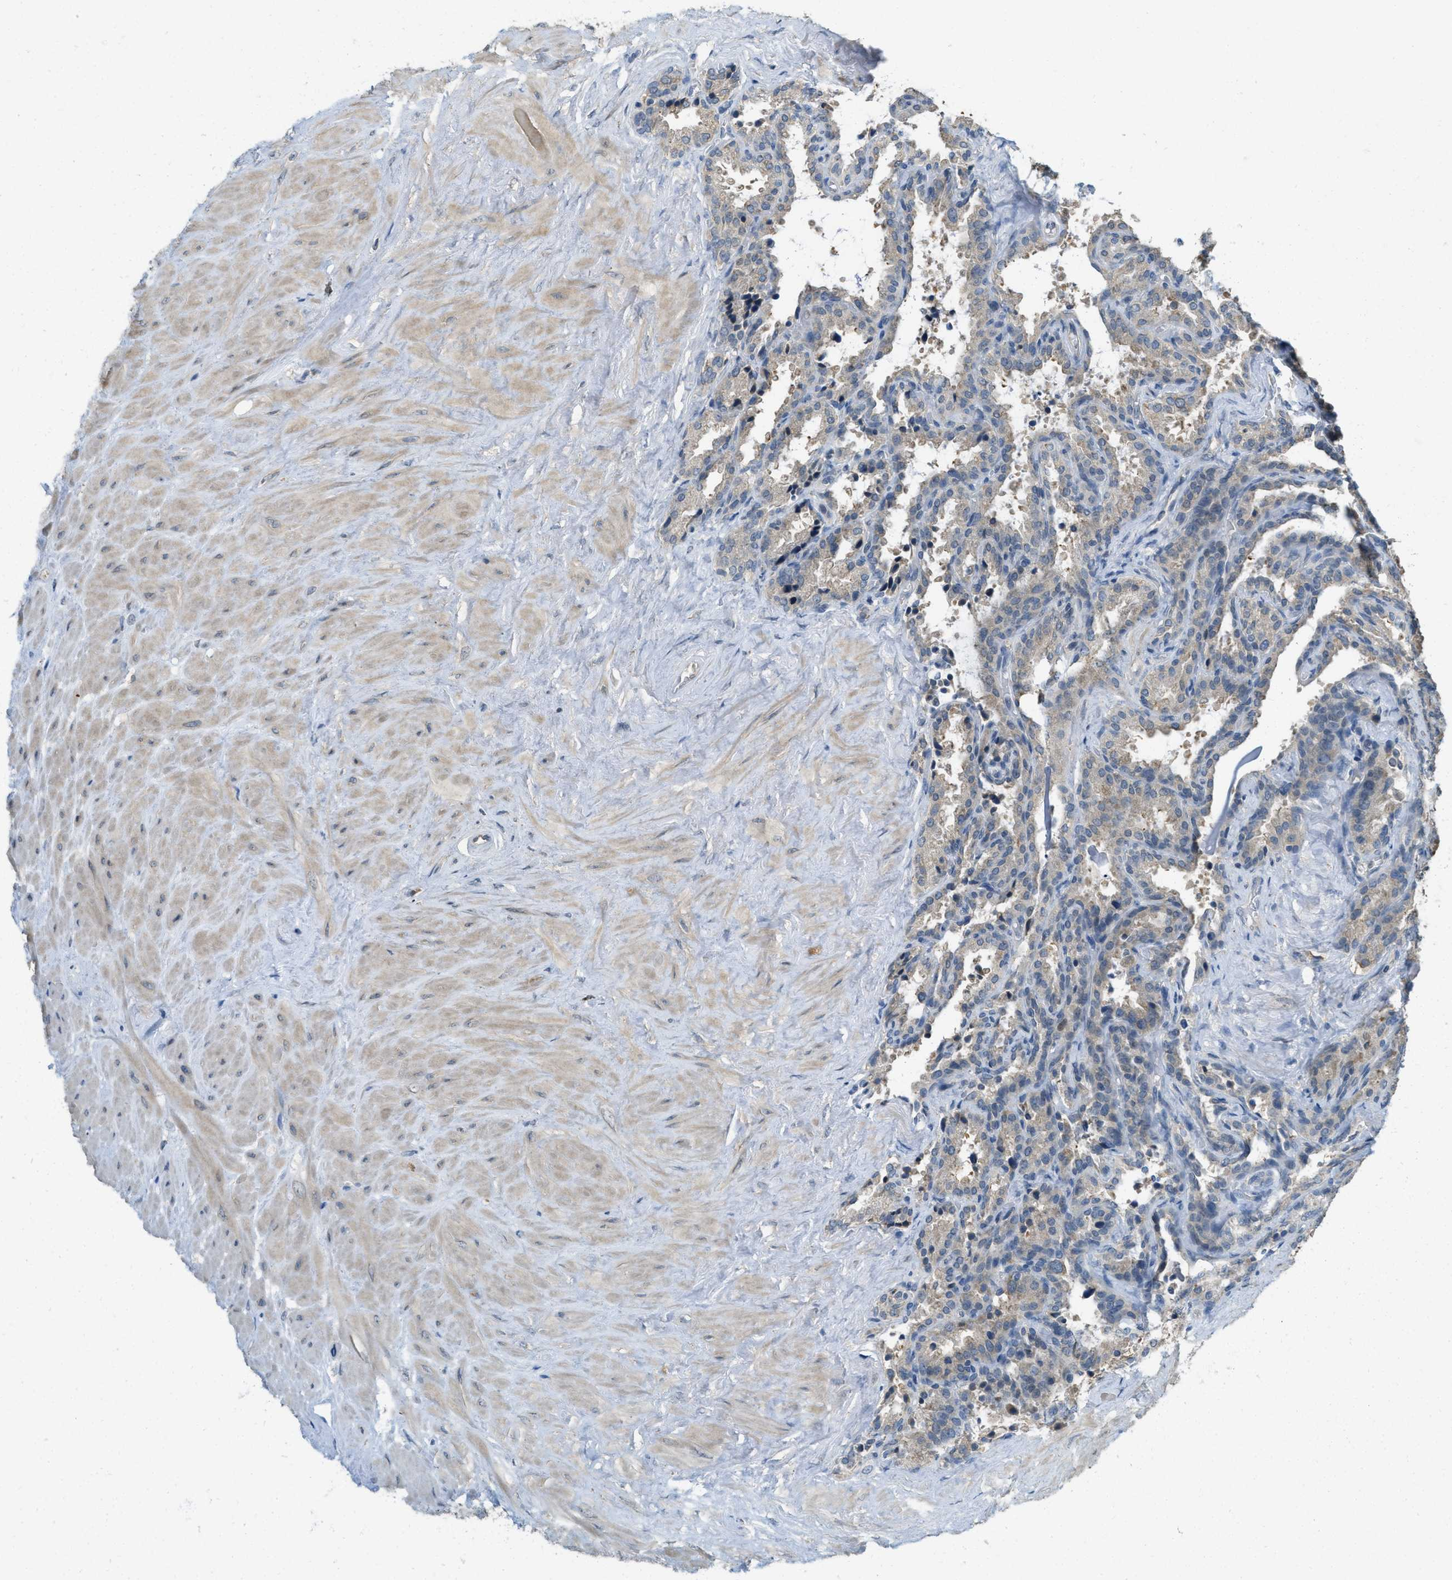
{"staining": {"intensity": "weak", "quantity": "<25%", "location": "cytoplasmic/membranous"}, "tissue": "seminal vesicle", "cell_type": "Glandular cells", "image_type": "normal", "snomed": [{"axis": "morphology", "description": "Normal tissue, NOS"}, {"axis": "topography", "description": "Seminal veicle"}], "caption": "Immunohistochemistry (IHC) of benign seminal vesicle exhibits no expression in glandular cells. The staining is performed using DAB brown chromogen with nuclei counter-stained in using hematoxylin.", "gene": "MIS18A", "patient": {"sex": "male", "age": 46}}